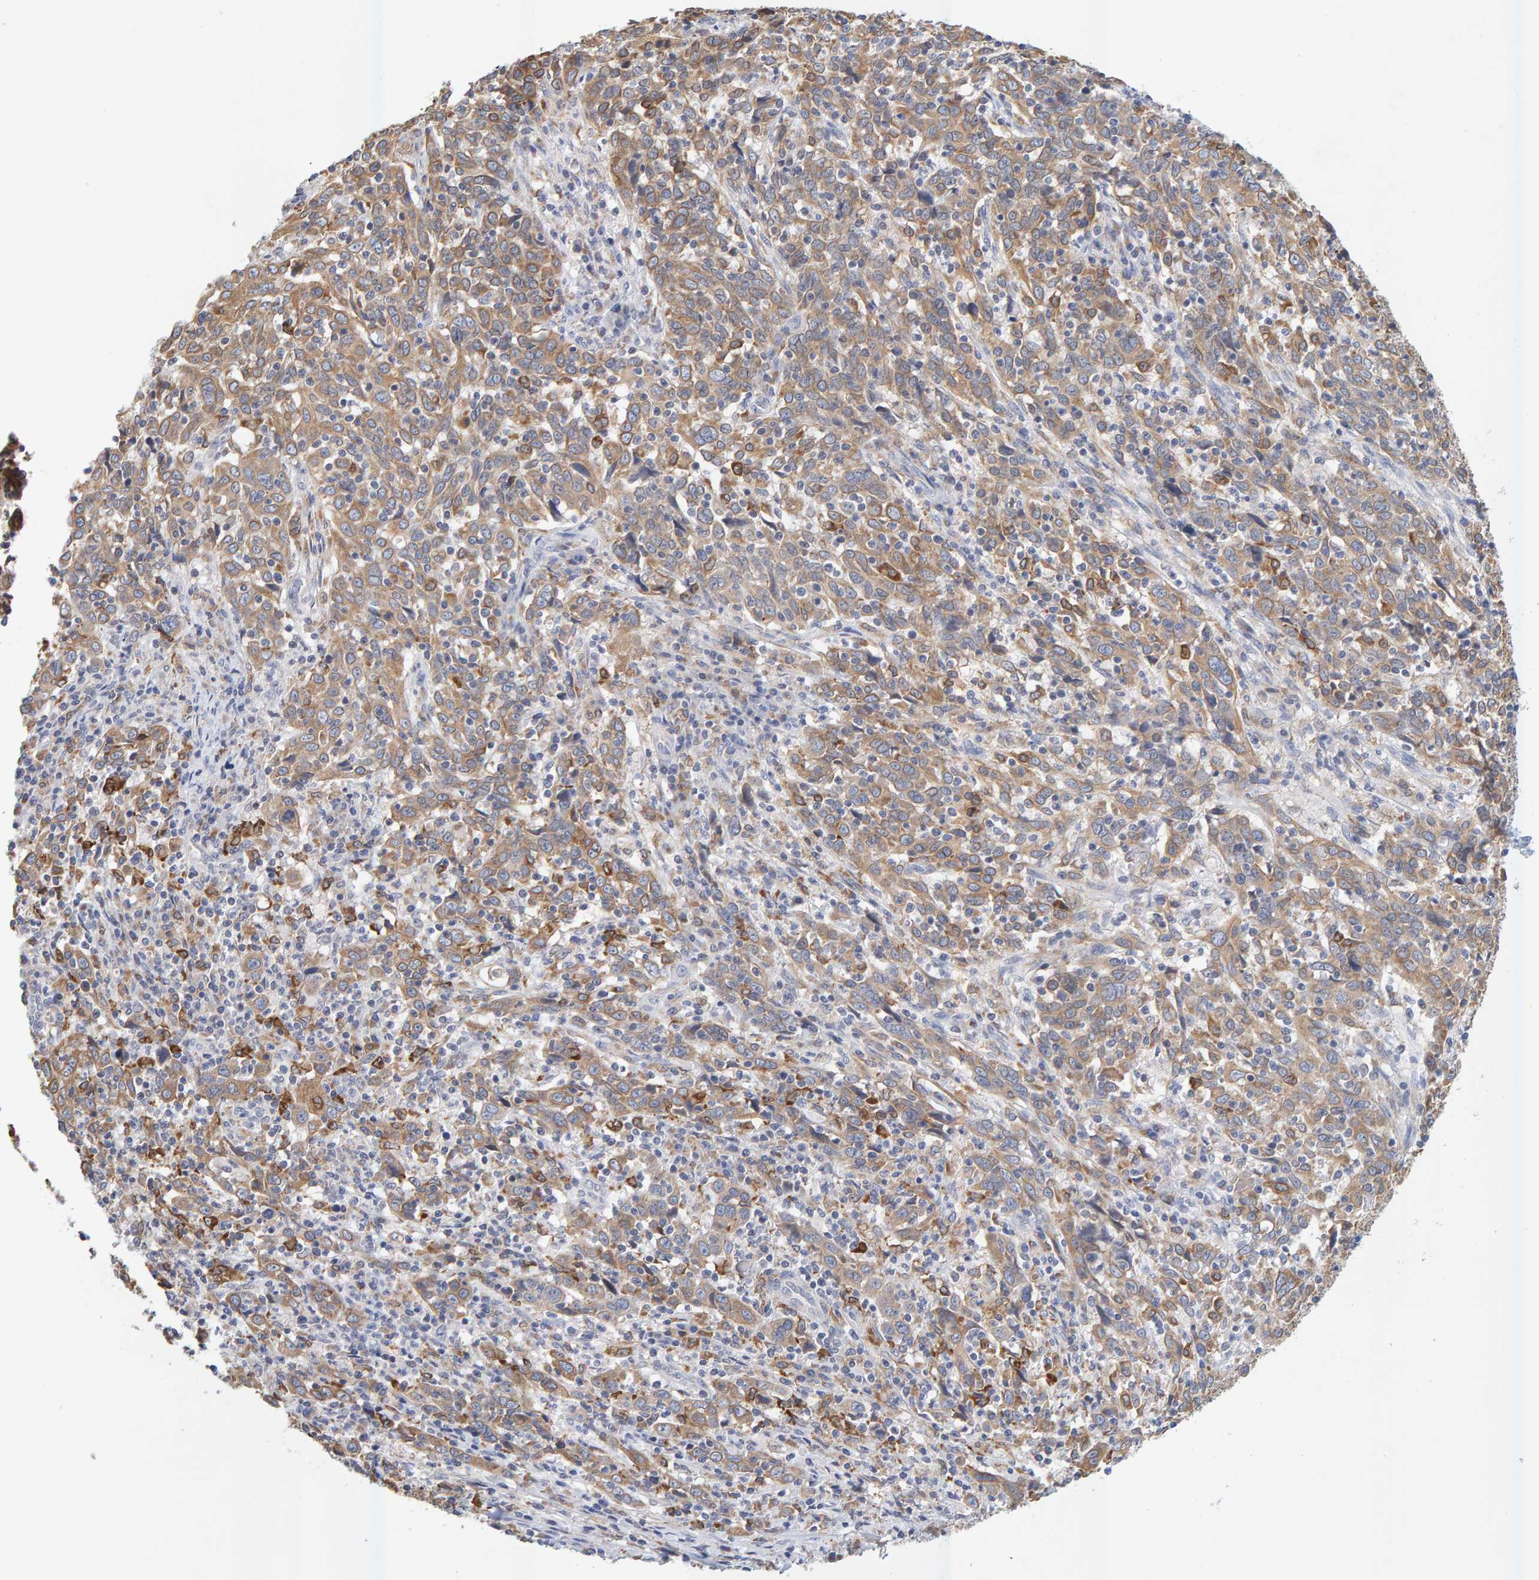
{"staining": {"intensity": "moderate", "quantity": ">75%", "location": "cytoplasmic/membranous"}, "tissue": "cervical cancer", "cell_type": "Tumor cells", "image_type": "cancer", "snomed": [{"axis": "morphology", "description": "Squamous cell carcinoma, NOS"}, {"axis": "topography", "description": "Cervix"}], "caption": "Brown immunohistochemical staining in cervical squamous cell carcinoma reveals moderate cytoplasmic/membranous expression in about >75% of tumor cells.", "gene": "SGPL1", "patient": {"sex": "female", "age": 46}}